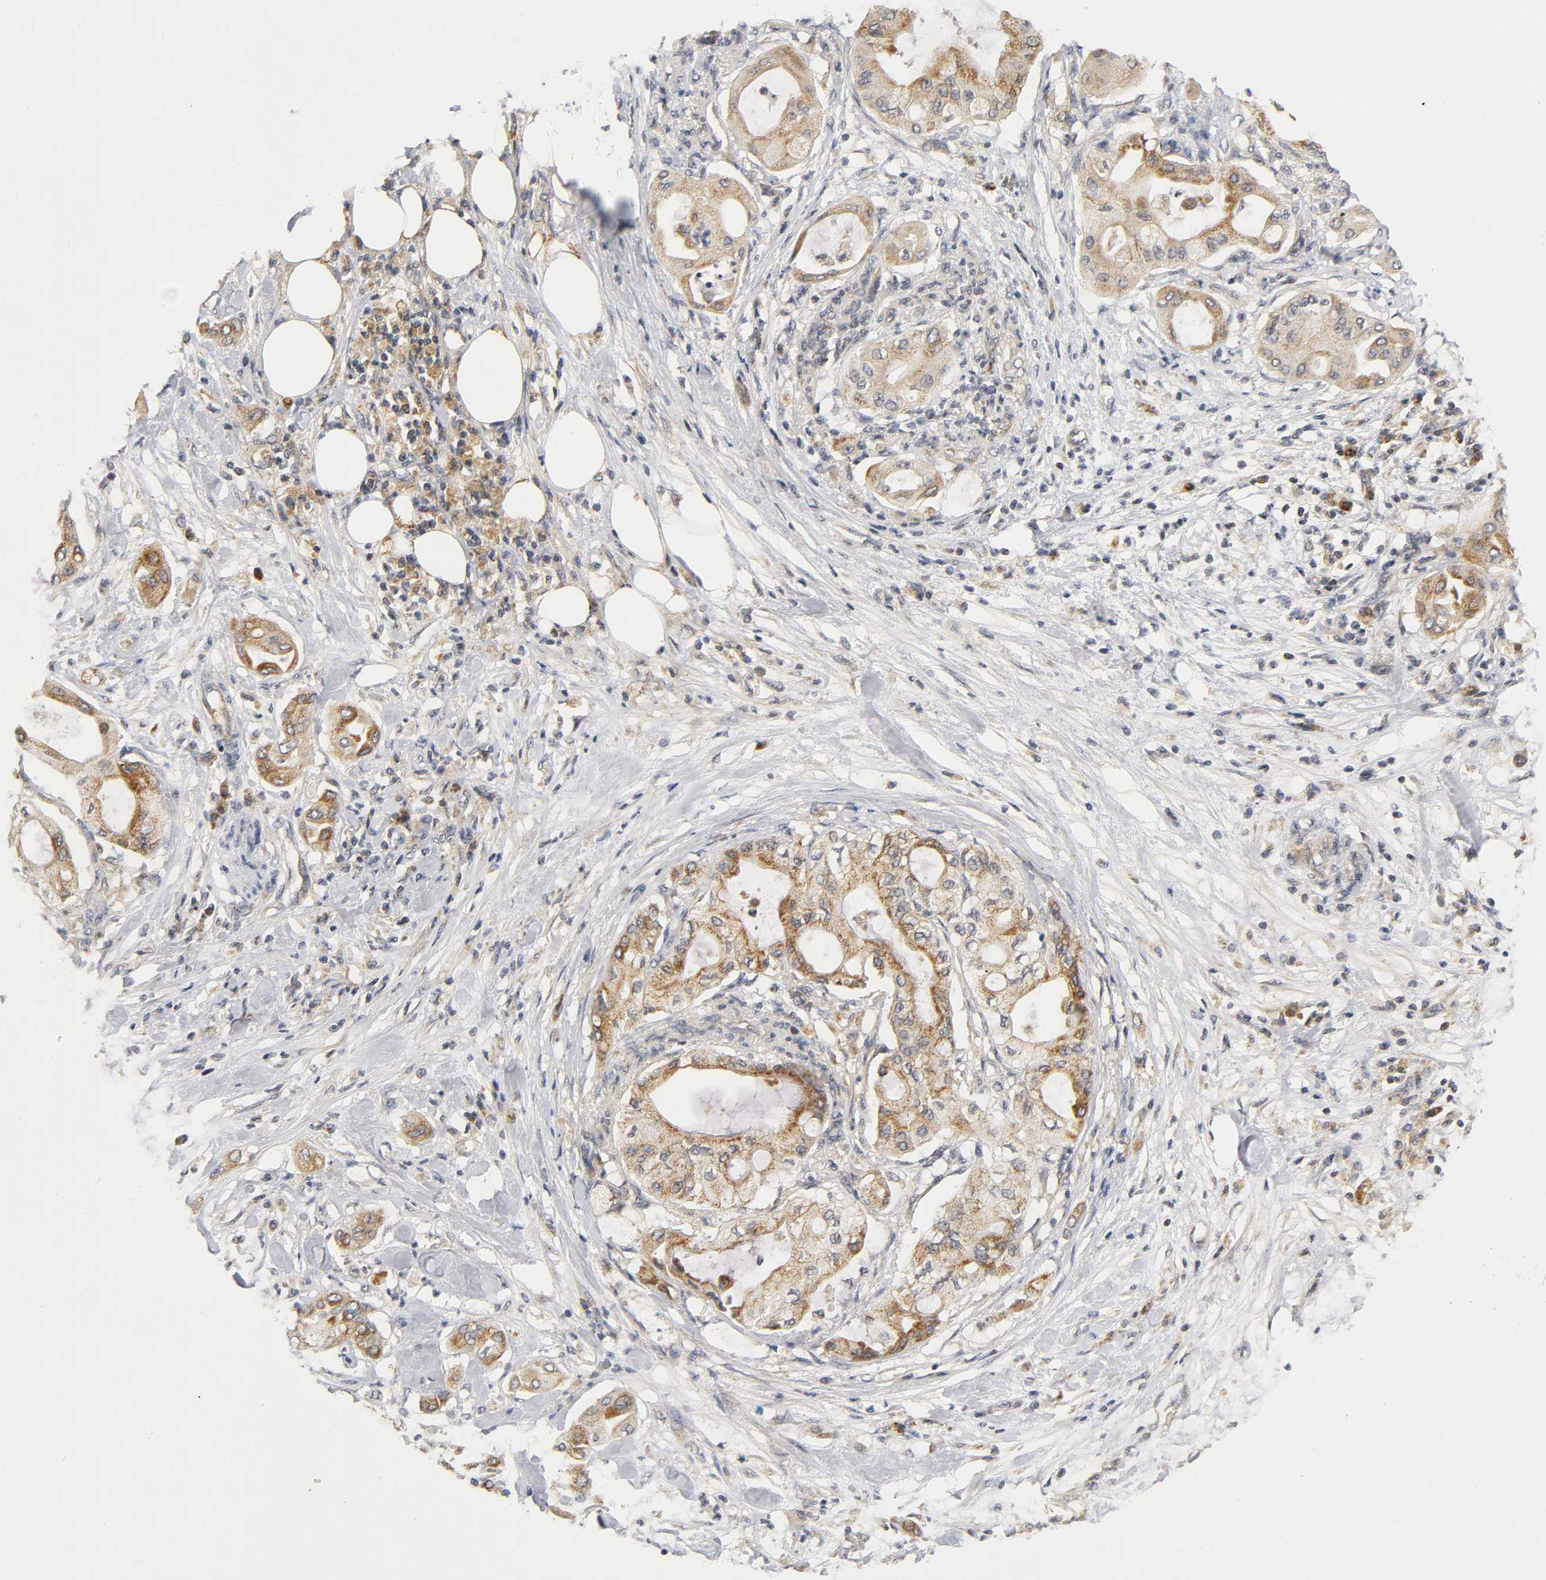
{"staining": {"intensity": "moderate", "quantity": ">75%", "location": "cytoplasmic/membranous"}, "tissue": "pancreatic cancer", "cell_type": "Tumor cells", "image_type": "cancer", "snomed": [{"axis": "morphology", "description": "Adenocarcinoma, NOS"}, {"axis": "morphology", "description": "Adenocarcinoma, metastatic, NOS"}, {"axis": "topography", "description": "Lymph node"}, {"axis": "topography", "description": "Pancreas"}, {"axis": "topography", "description": "Duodenum"}], "caption": "Immunohistochemistry (IHC) staining of pancreatic metastatic adenocarcinoma, which shows medium levels of moderate cytoplasmic/membranous expression in about >75% of tumor cells indicating moderate cytoplasmic/membranous protein staining. The staining was performed using DAB (brown) for protein detection and nuclei were counterstained in hematoxylin (blue).", "gene": "NRP1", "patient": {"sex": "female", "age": 64}}